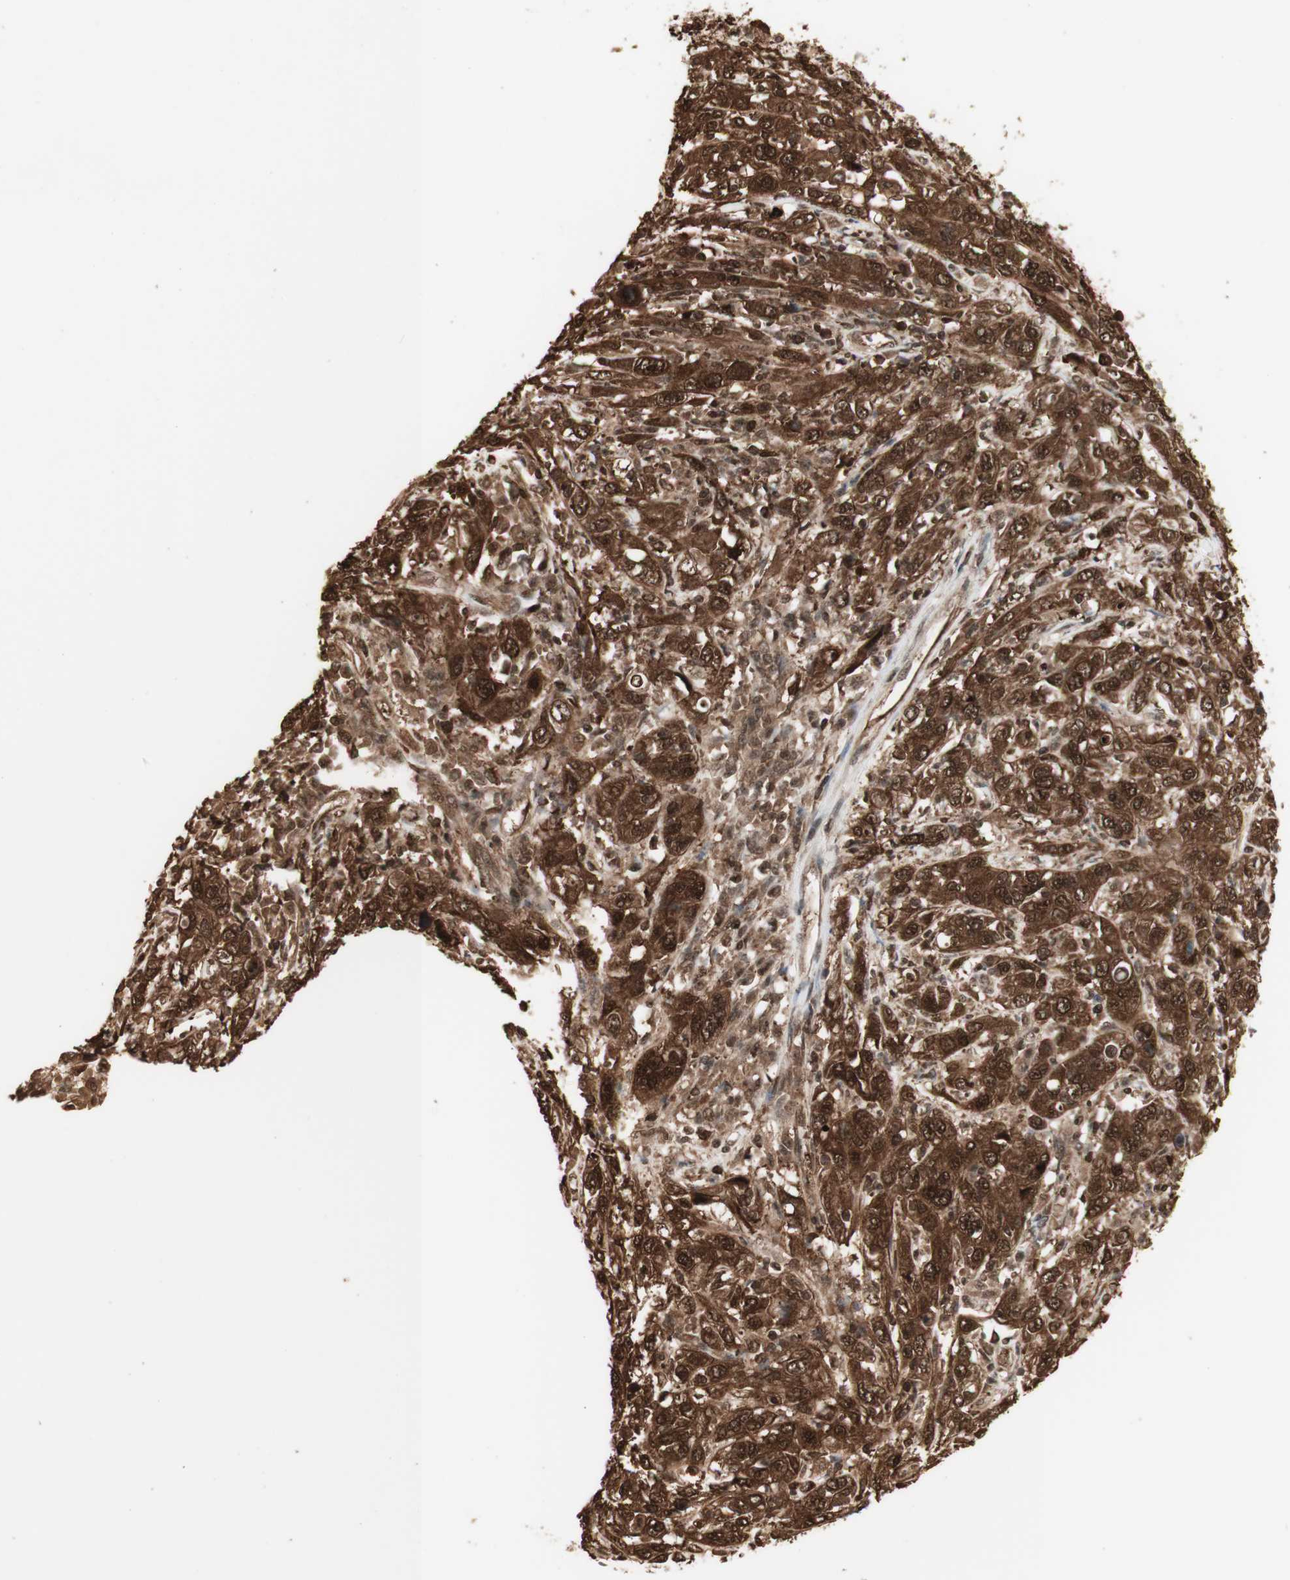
{"staining": {"intensity": "strong", "quantity": ">75%", "location": "cytoplasmic/membranous,nuclear"}, "tissue": "cervical cancer", "cell_type": "Tumor cells", "image_type": "cancer", "snomed": [{"axis": "morphology", "description": "Squamous cell carcinoma, NOS"}, {"axis": "topography", "description": "Cervix"}], "caption": "This micrograph displays IHC staining of squamous cell carcinoma (cervical), with high strong cytoplasmic/membranous and nuclear positivity in approximately >75% of tumor cells.", "gene": "YWHAB", "patient": {"sex": "female", "age": 46}}